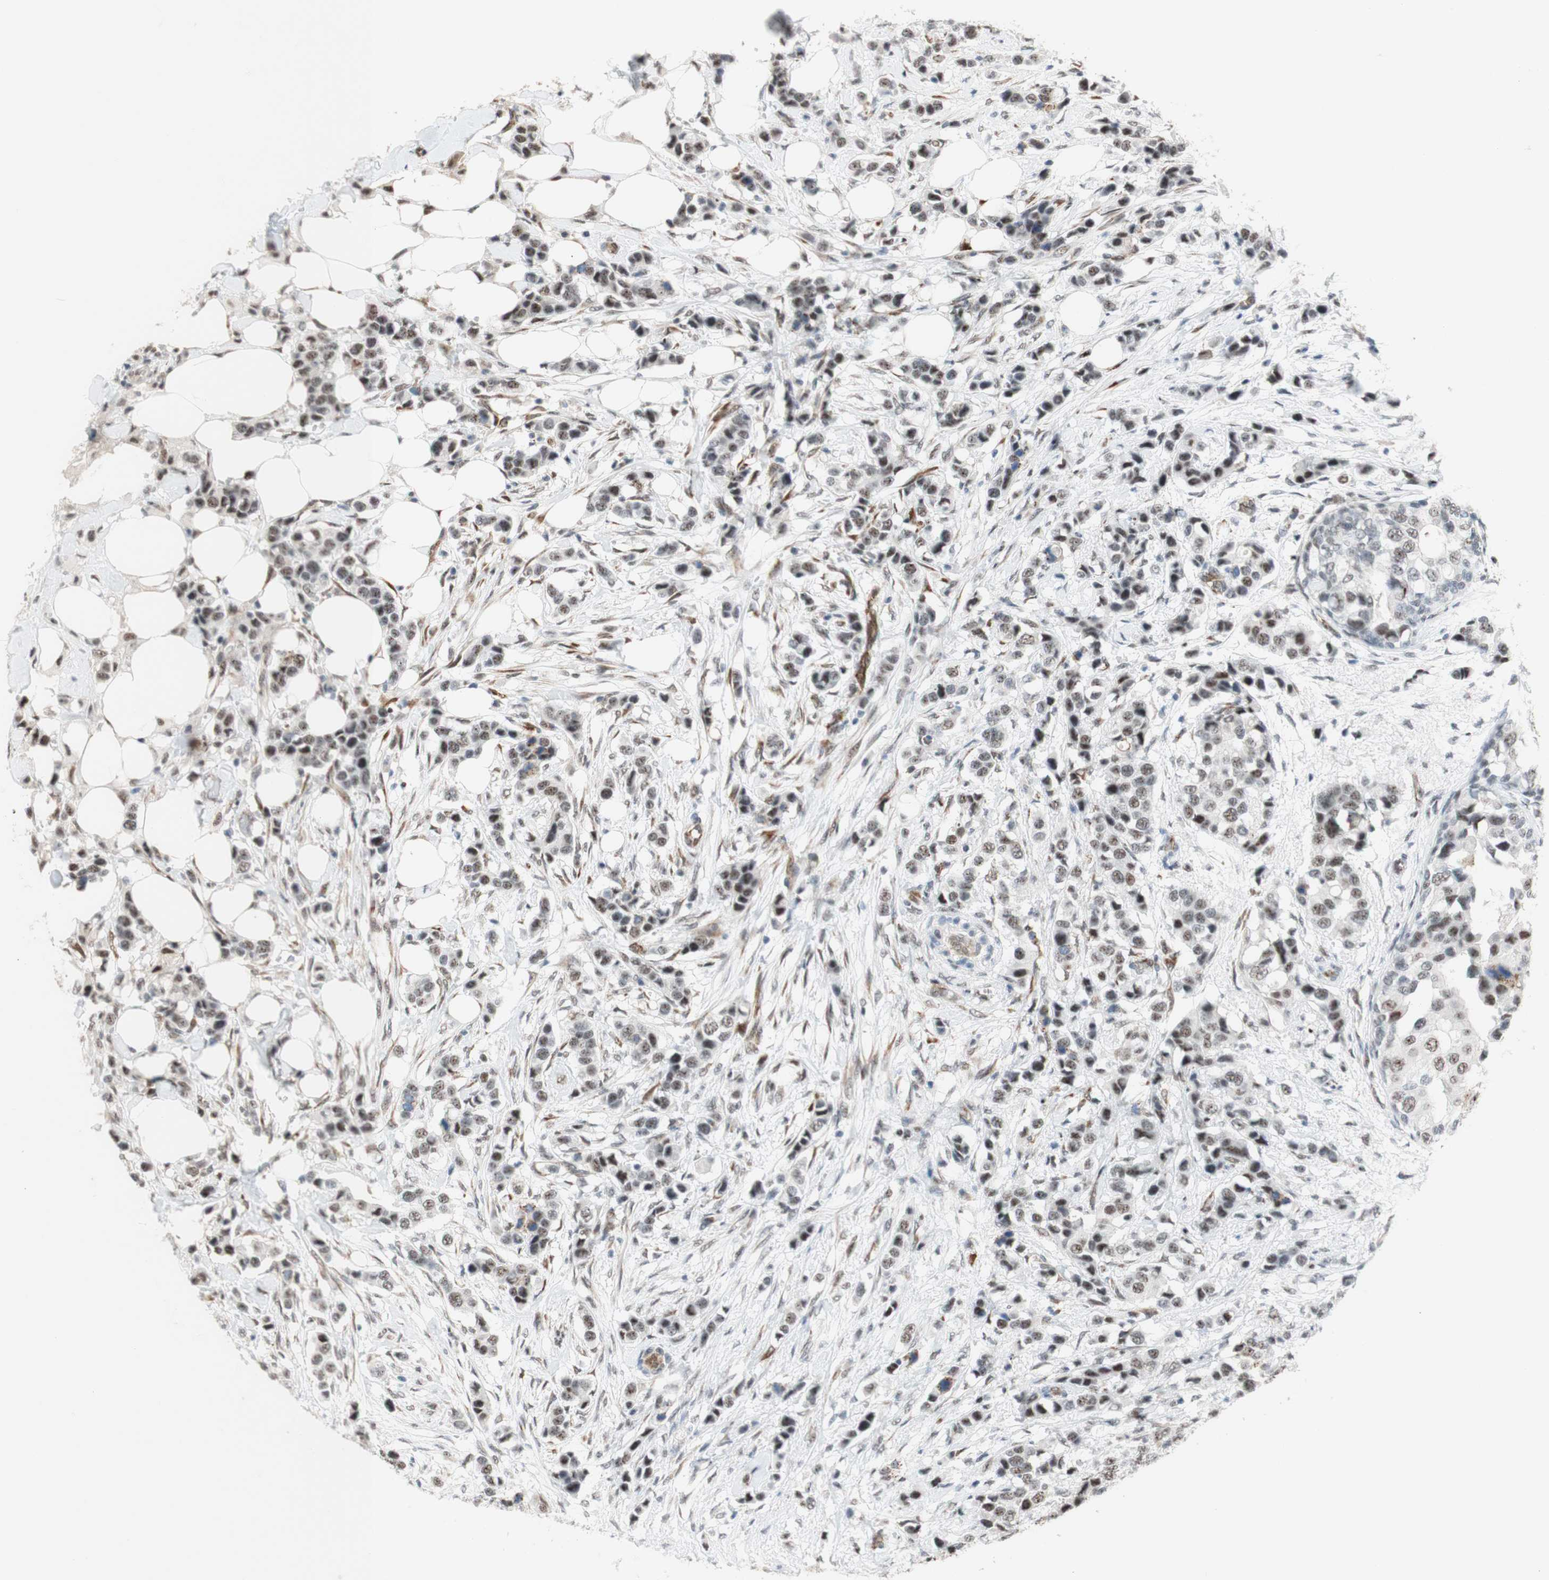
{"staining": {"intensity": "weak", "quantity": "25%-75%", "location": "nuclear"}, "tissue": "breast cancer", "cell_type": "Tumor cells", "image_type": "cancer", "snomed": [{"axis": "morphology", "description": "Normal tissue, NOS"}, {"axis": "morphology", "description": "Duct carcinoma"}, {"axis": "topography", "description": "Breast"}], "caption": "Tumor cells exhibit low levels of weak nuclear positivity in approximately 25%-75% of cells in human breast infiltrating ductal carcinoma.", "gene": "SAP18", "patient": {"sex": "female", "age": 50}}